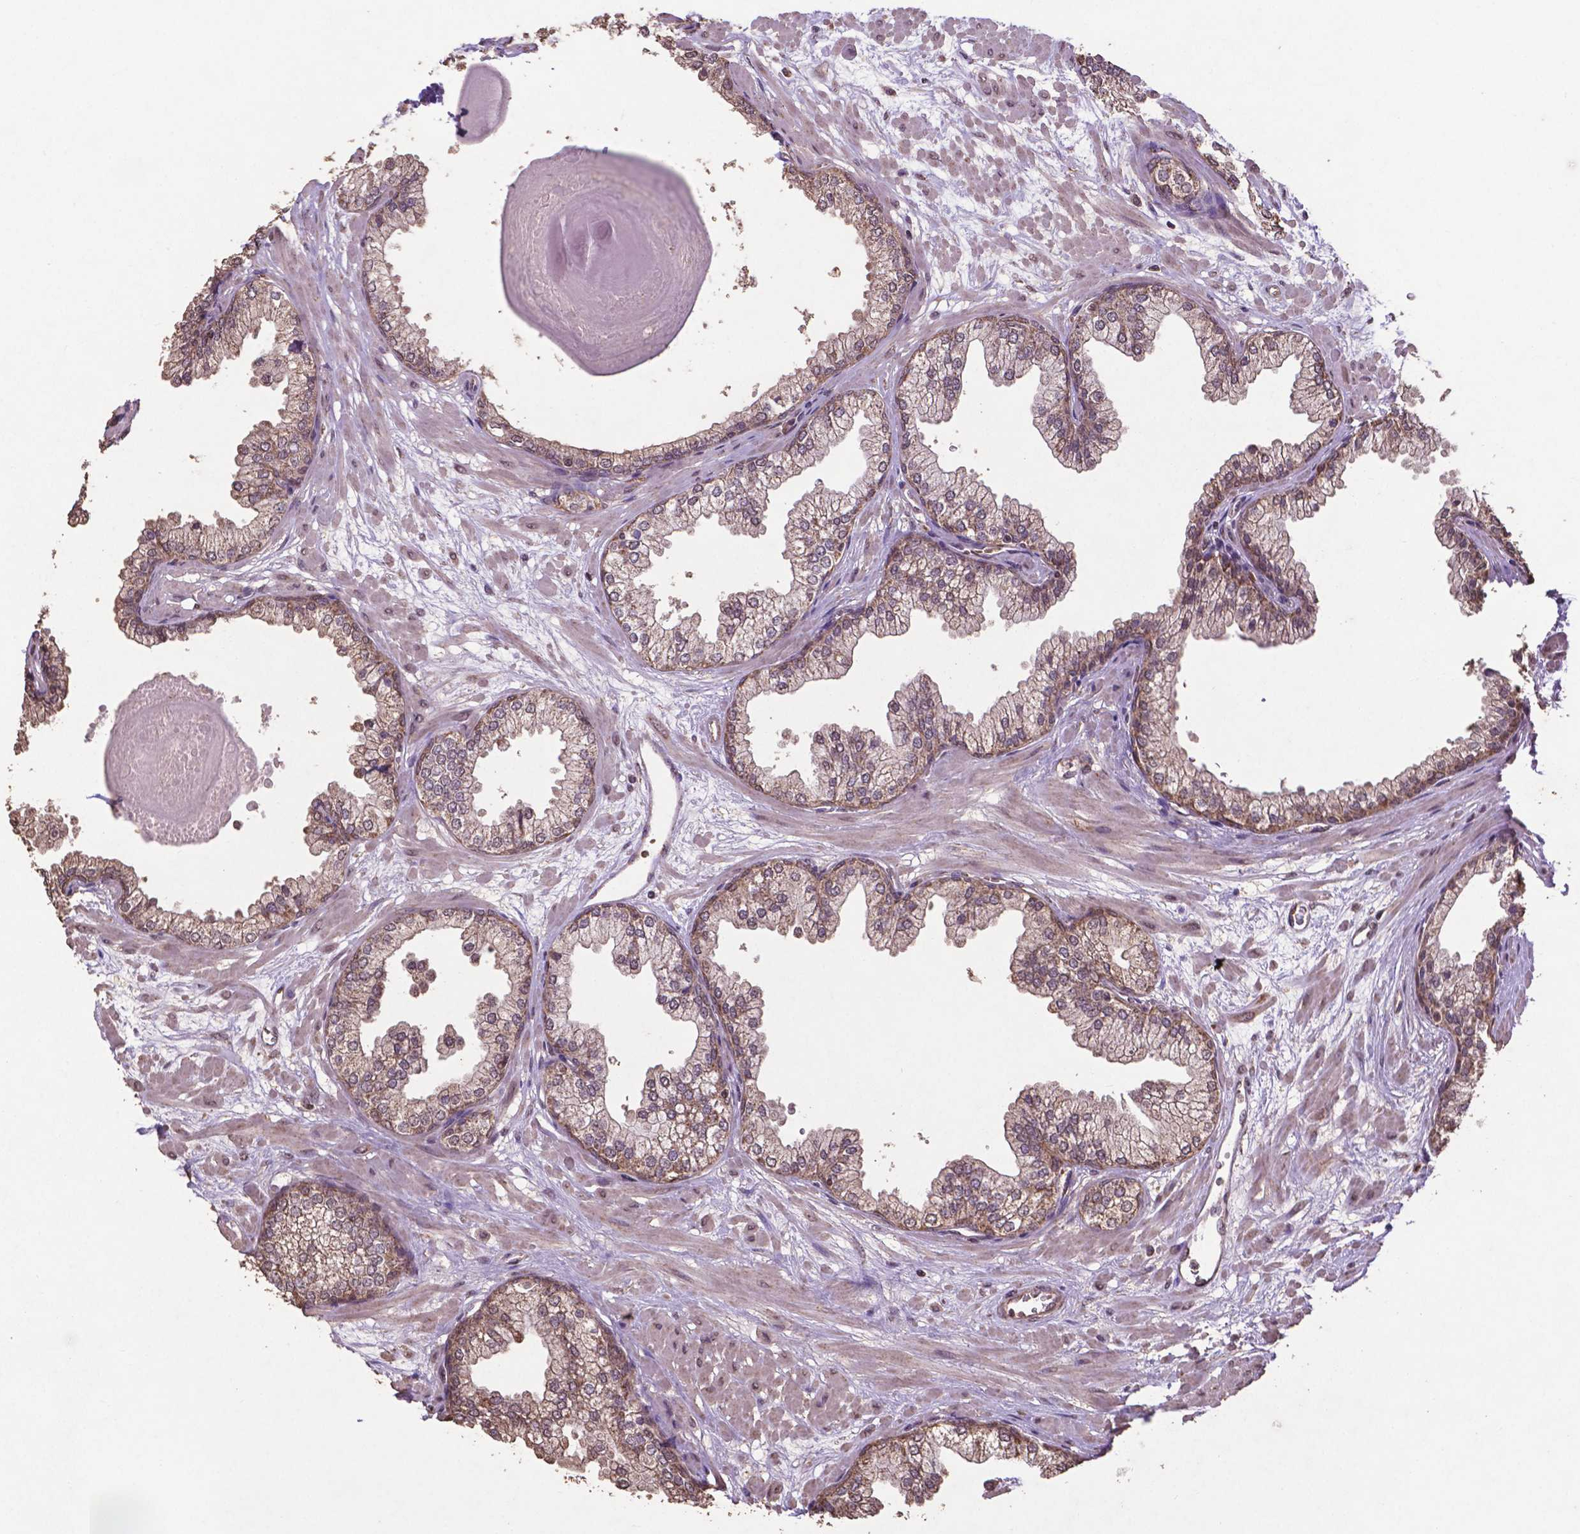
{"staining": {"intensity": "weak", "quantity": ">75%", "location": "cytoplasmic/membranous"}, "tissue": "prostate", "cell_type": "Glandular cells", "image_type": "normal", "snomed": [{"axis": "morphology", "description": "Normal tissue, NOS"}, {"axis": "topography", "description": "Prostate"}, {"axis": "topography", "description": "Peripheral nerve tissue"}], "caption": "Benign prostate demonstrates weak cytoplasmic/membranous positivity in about >75% of glandular cells.", "gene": "DCAF1", "patient": {"sex": "male", "age": 61}}